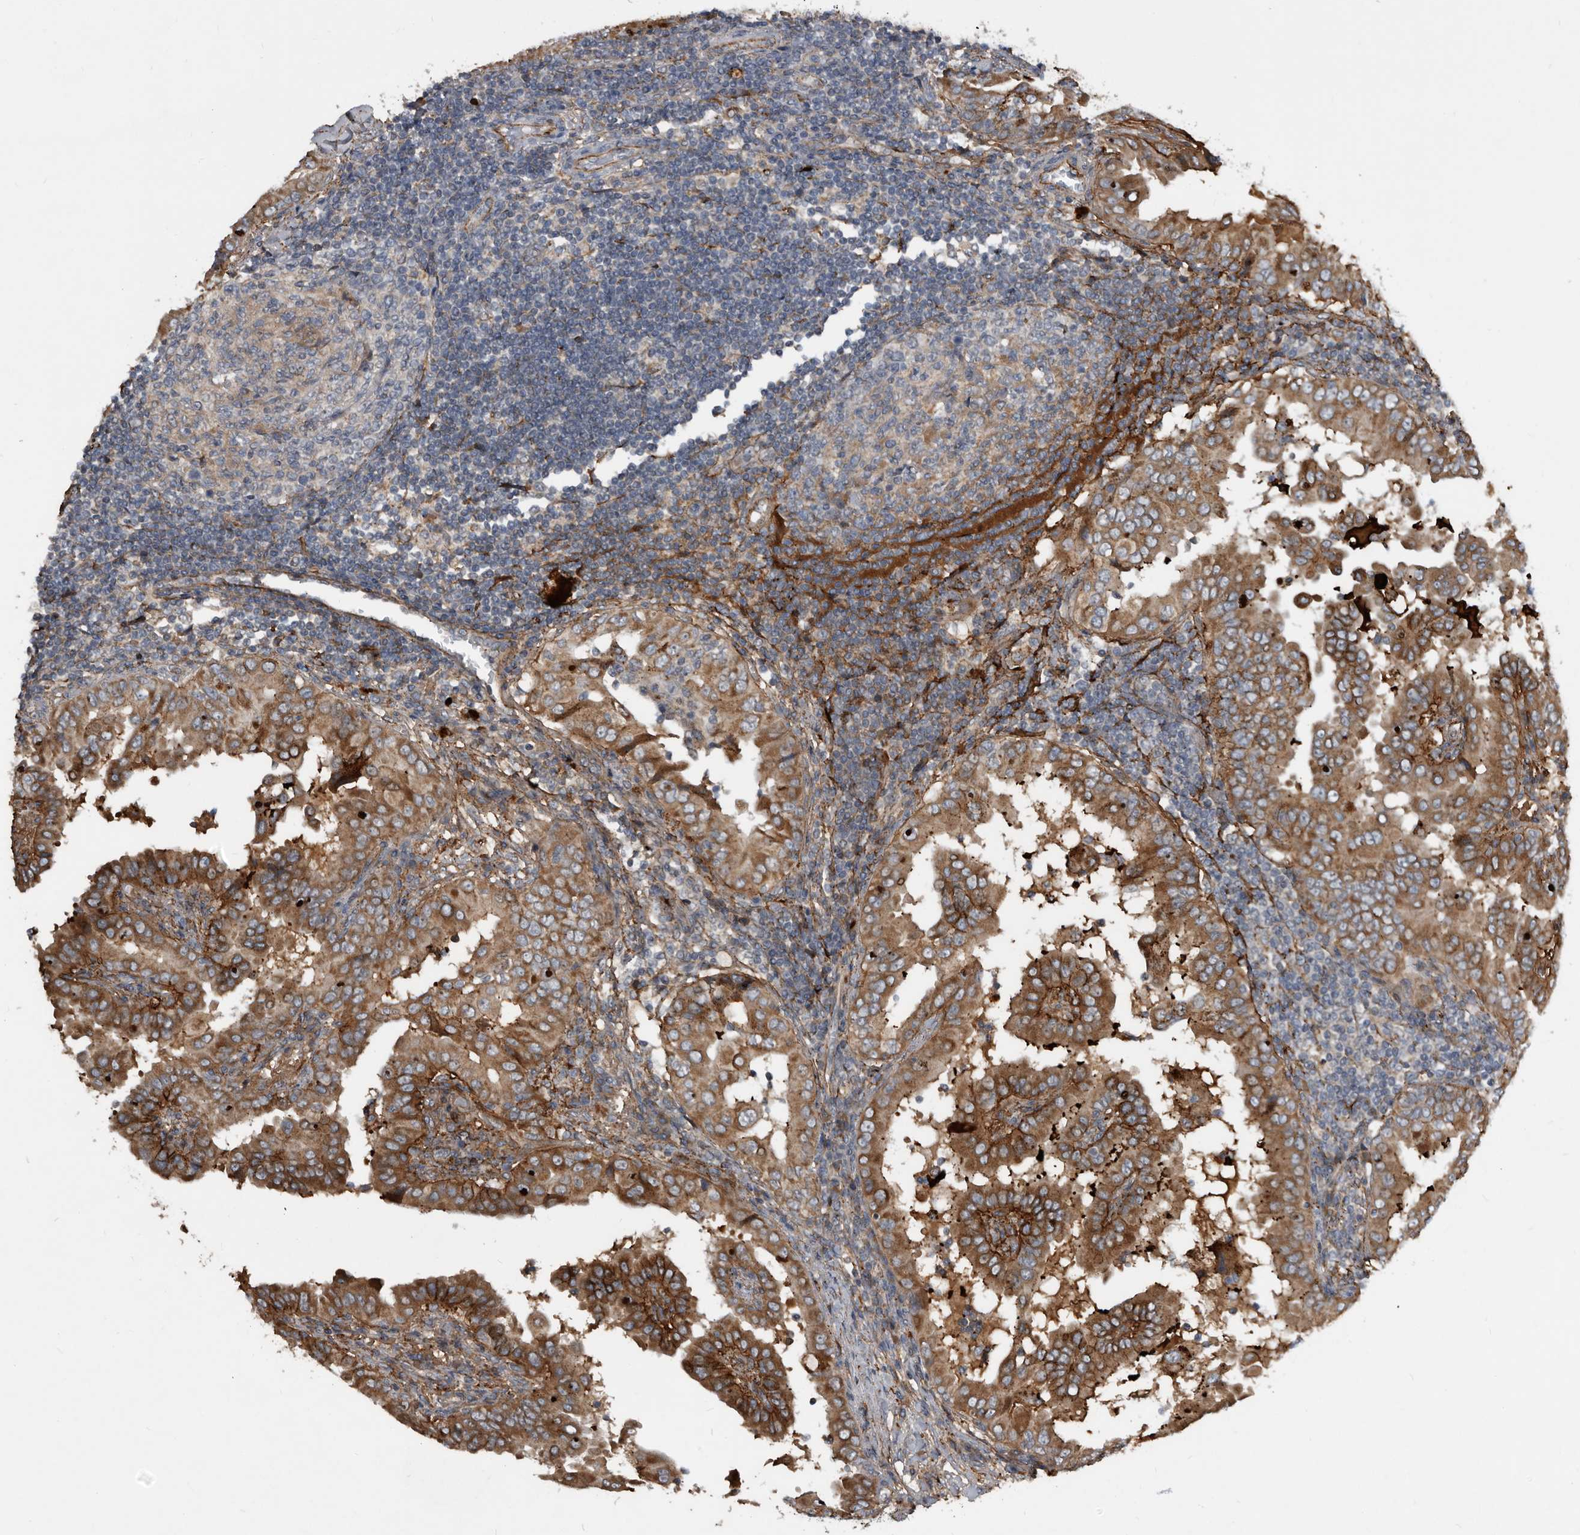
{"staining": {"intensity": "strong", "quantity": ">75%", "location": "cytoplasmic/membranous"}, "tissue": "thyroid cancer", "cell_type": "Tumor cells", "image_type": "cancer", "snomed": [{"axis": "morphology", "description": "Papillary adenocarcinoma, NOS"}, {"axis": "topography", "description": "Thyroid gland"}], "caption": "High-magnification brightfield microscopy of thyroid papillary adenocarcinoma stained with DAB (3,3'-diaminobenzidine) (brown) and counterstained with hematoxylin (blue). tumor cells exhibit strong cytoplasmic/membranous positivity is identified in about>75% of cells.", "gene": "PI15", "patient": {"sex": "male", "age": 33}}